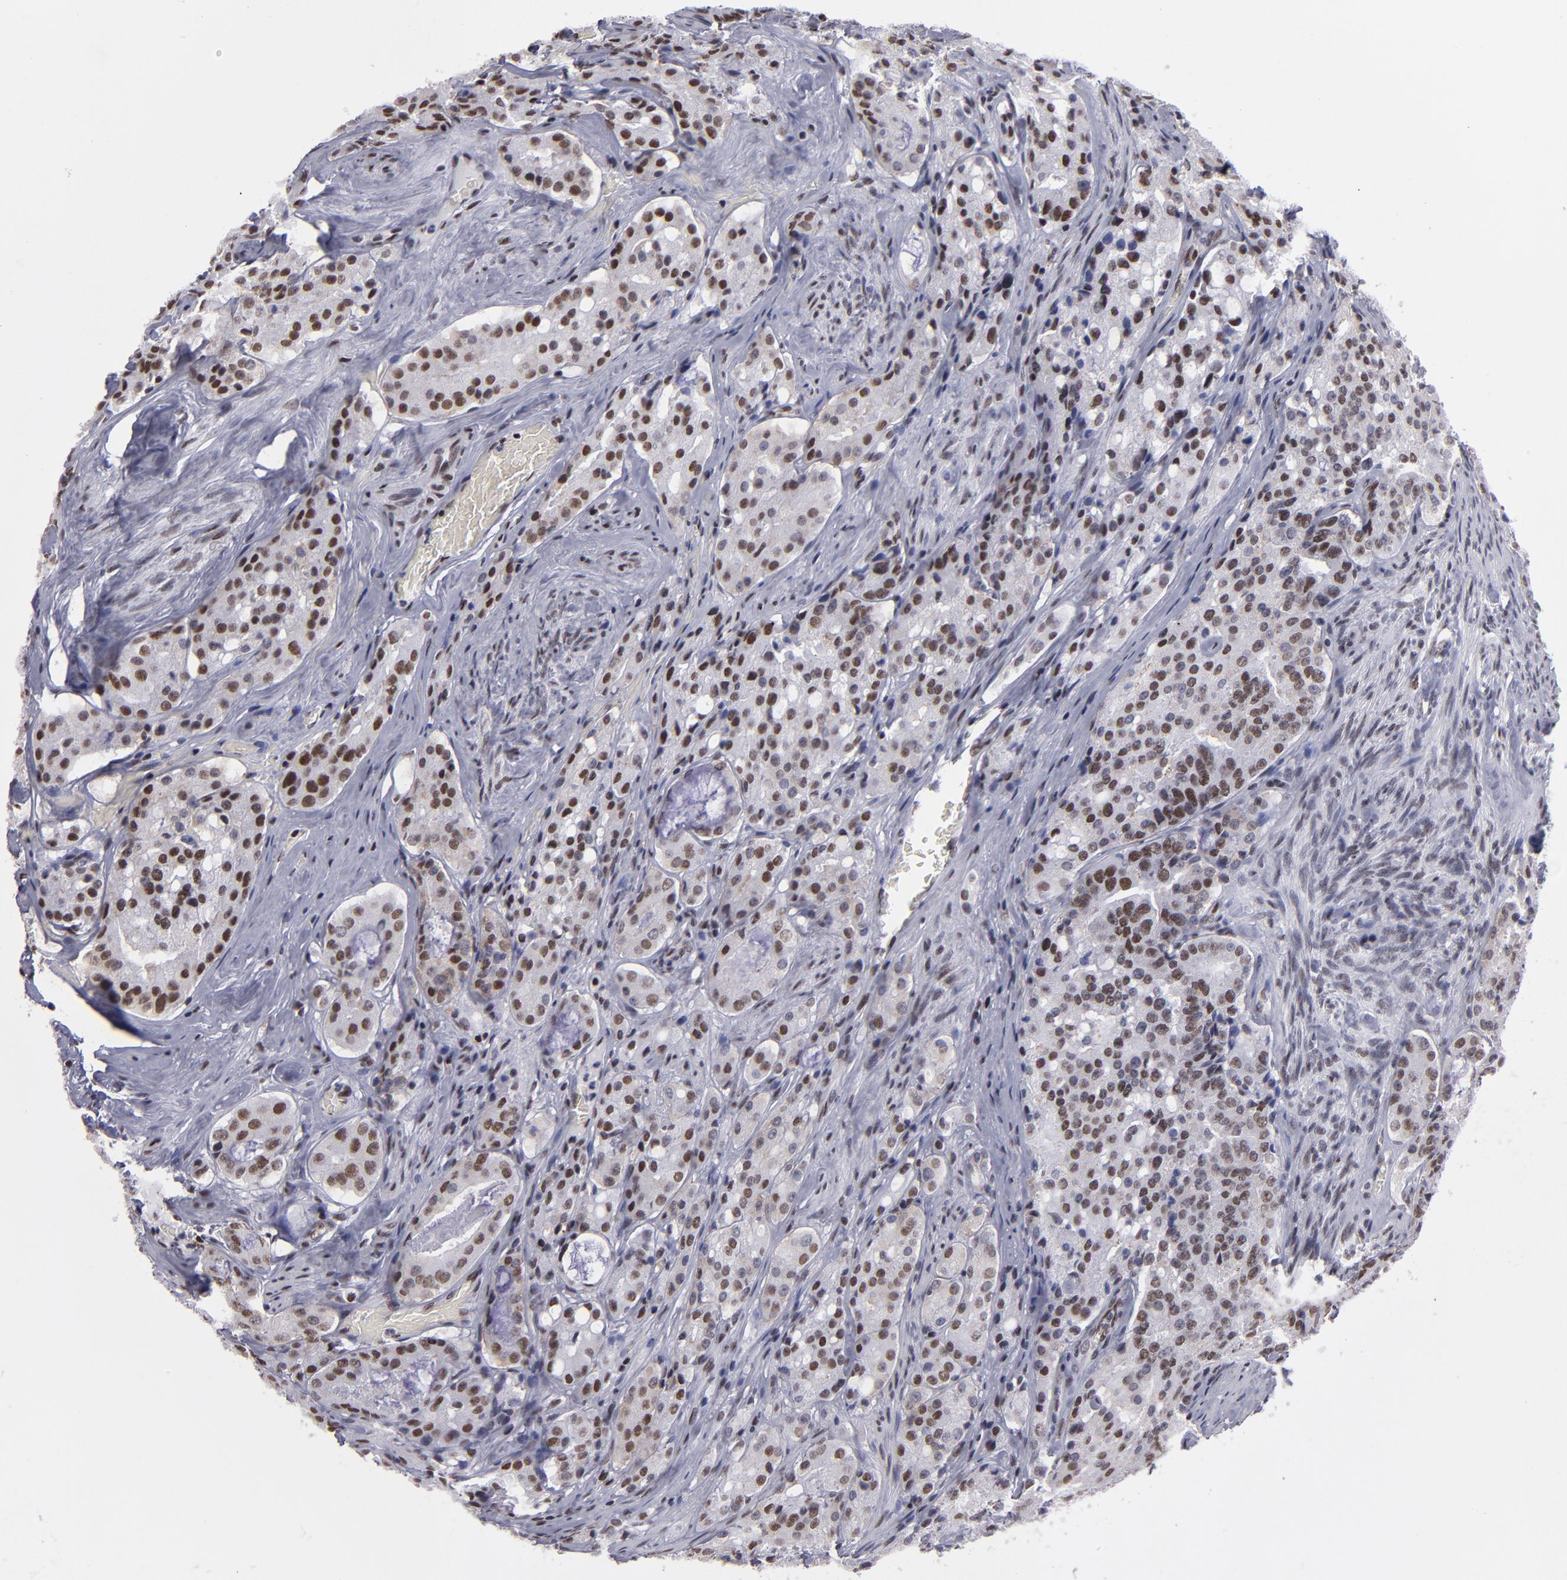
{"staining": {"intensity": "moderate", "quantity": "25%-75%", "location": "nuclear"}, "tissue": "prostate cancer", "cell_type": "Tumor cells", "image_type": "cancer", "snomed": [{"axis": "morphology", "description": "Adenocarcinoma, Medium grade"}, {"axis": "topography", "description": "Prostate"}], "caption": "Immunohistochemistry photomicrograph of neoplastic tissue: human prostate adenocarcinoma (medium-grade) stained using immunohistochemistry demonstrates medium levels of moderate protein expression localized specifically in the nuclear of tumor cells, appearing as a nuclear brown color.", "gene": "TERF2", "patient": {"sex": "male", "age": 72}}